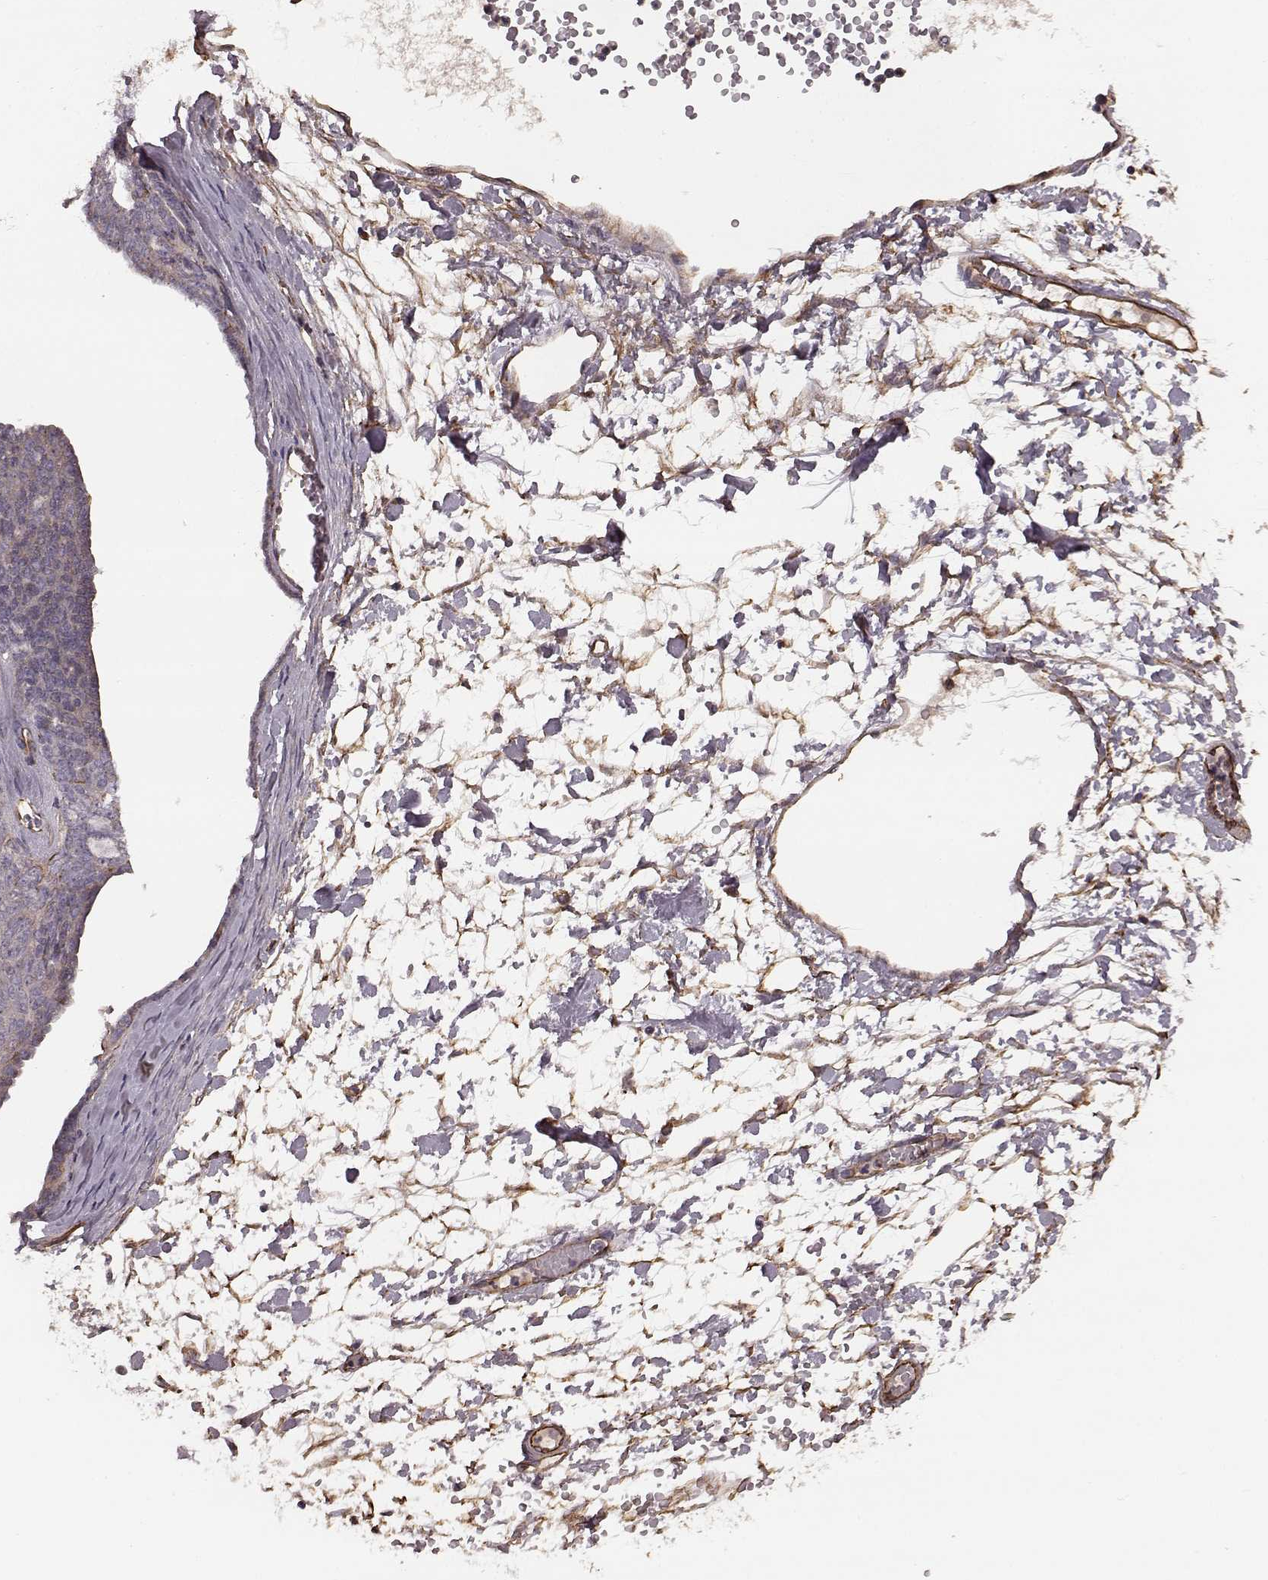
{"staining": {"intensity": "weak", "quantity": "<25%", "location": "cytoplasmic/membranous"}, "tissue": "ovarian cancer", "cell_type": "Tumor cells", "image_type": "cancer", "snomed": [{"axis": "morphology", "description": "Cystadenocarcinoma, serous, NOS"}, {"axis": "topography", "description": "Ovary"}], "caption": "Immunohistochemistry histopathology image of ovarian cancer stained for a protein (brown), which reveals no expression in tumor cells.", "gene": "NTF3", "patient": {"sex": "female", "age": 71}}